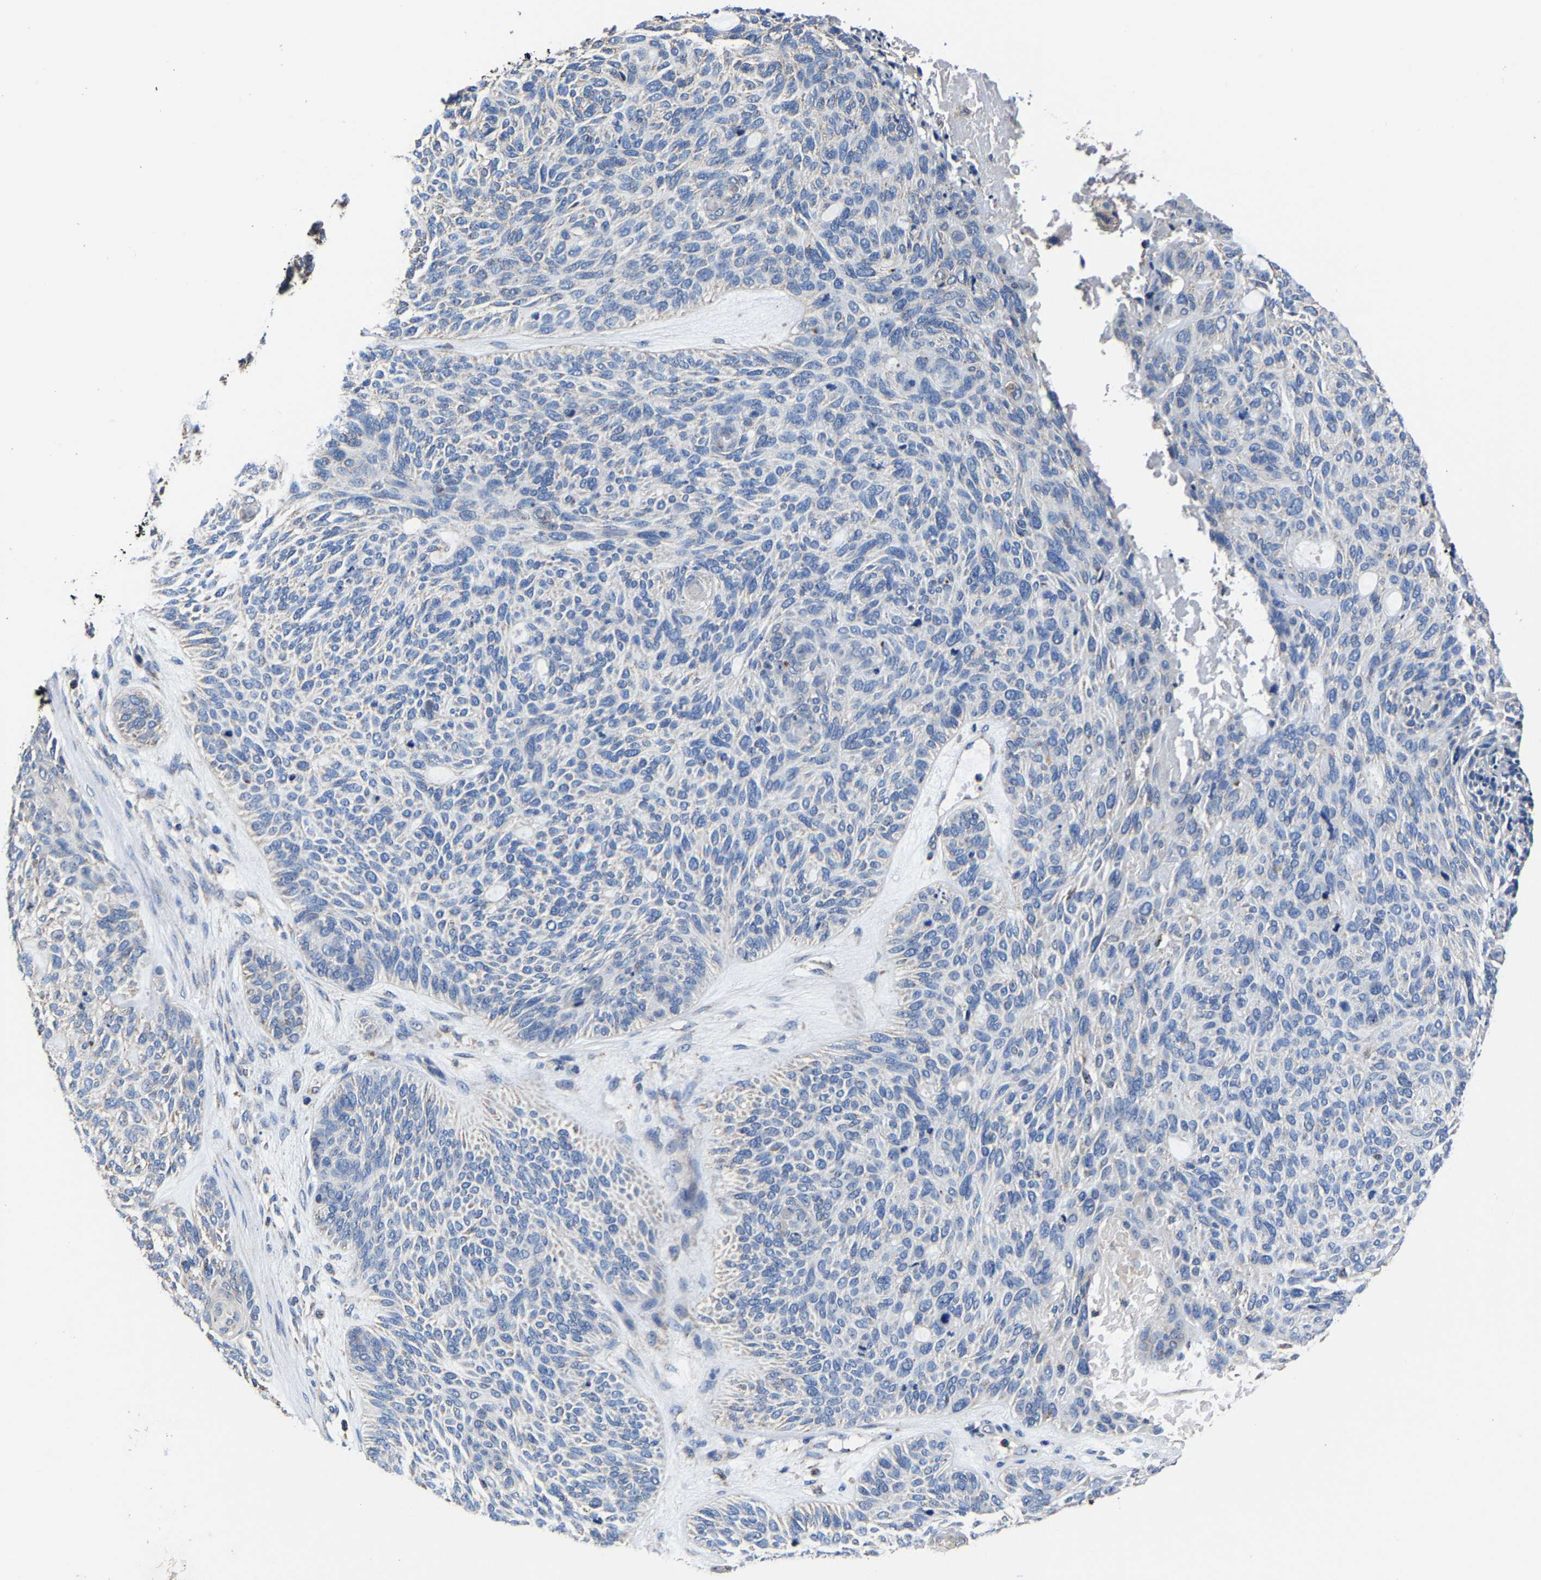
{"staining": {"intensity": "negative", "quantity": "none", "location": "none"}, "tissue": "skin cancer", "cell_type": "Tumor cells", "image_type": "cancer", "snomed": [{"axis": "morphology", "description": "Basal cell carcinoma"}, {"axis": "topography", "description": "Skin"}], "caption": "Protein analysis of skin basal cell carcinoma reveals no significant positivity in tumor cells. (DAB immunohistochemistry visualized using brightfield microscopy, high magnification).", "gene": "ZCCHC7", "patient": {"sex": "male", "age": 55}}